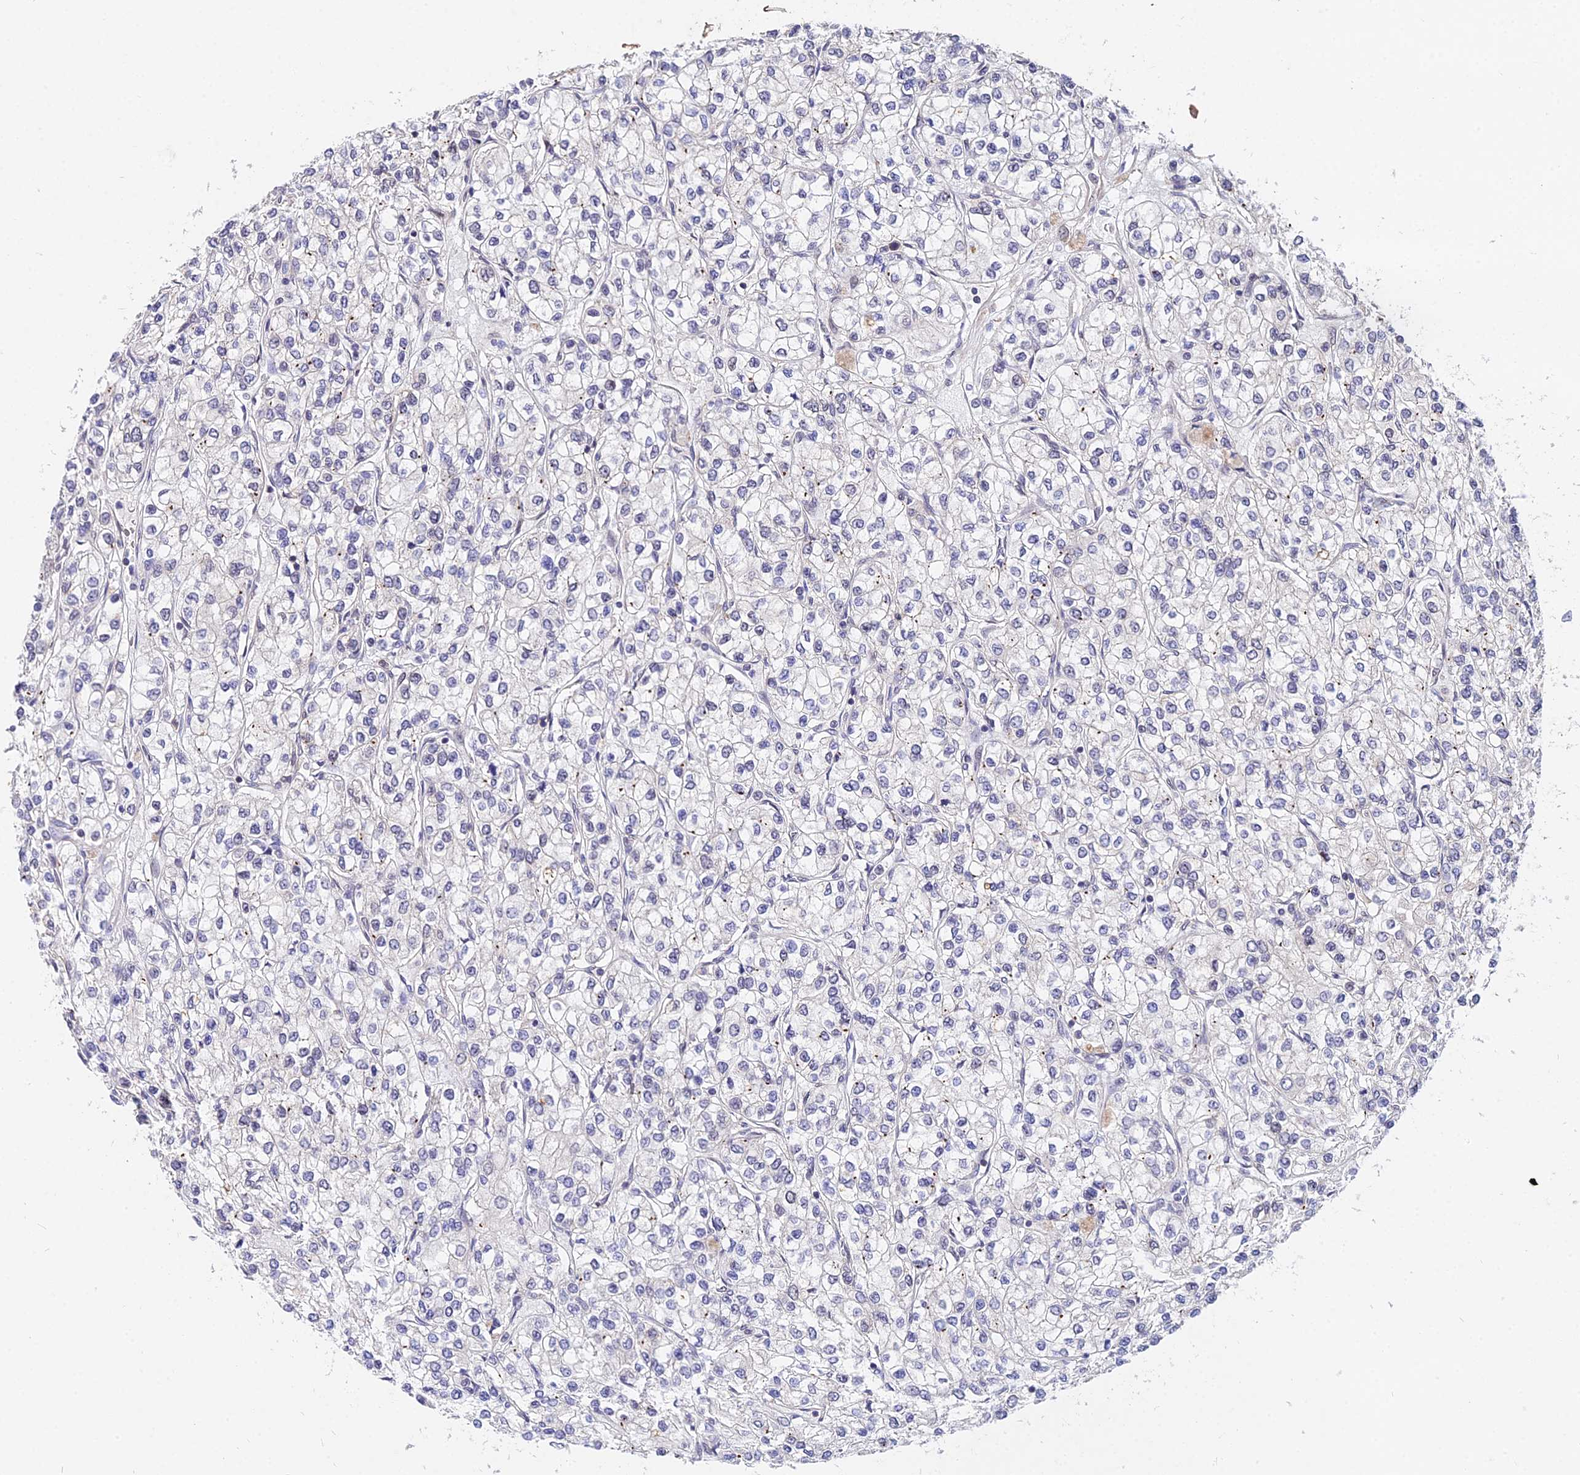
{"staining": {"intensity": "negative", "quantity": "none", "location": "none"}, "tissue": "renal cancer", "cell_type": "Tumor cells", "image_type": "cancer", "snomed": [{"axis": "morphology", "description": "Adenocarcinoma, NOS"}, {"axis": "topography", "description": "Kidney"}], "caption": "An immunohistochemistry (IHC) image of adenocarcinoma (renal) is shown. There is no staining in tumor cells of adenocarcinoma (renal). (Immunohistochemistry, brightfield microscopy, high magnification).", "gene": "INPP4A", "patient": {"sex": "male", "age": 80}}